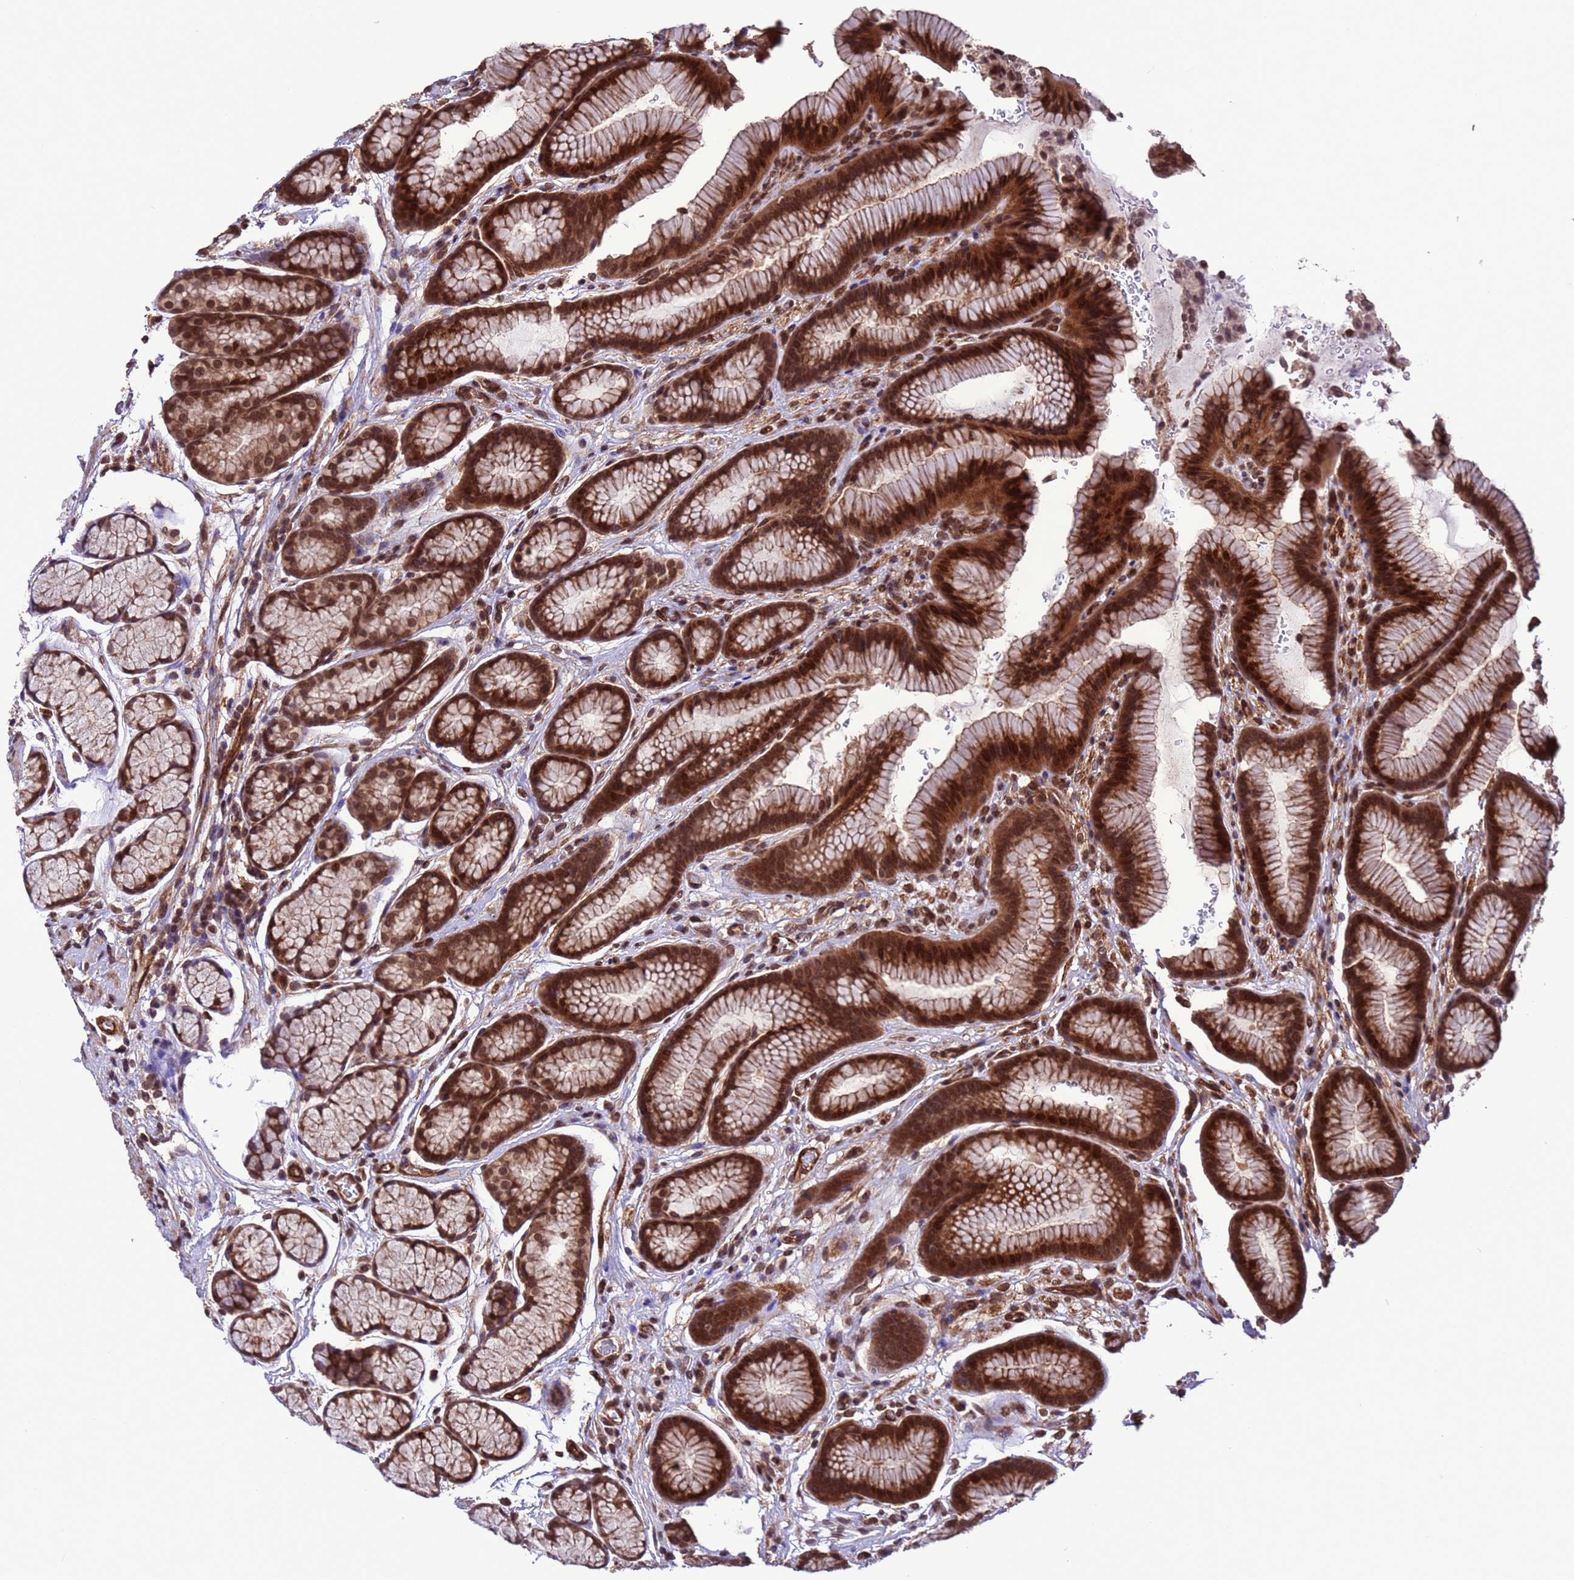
{"staining": {"intensity": "strong", "quantity": ">75%", "location": "cytoplasmic/membranous,nuclear"}, "tissue": "stomach", "cell_type": "Glandular cells", "image_type": "normal", "snomed": [{"axis": "morphology", "description": "Normal tissue, NOS"}, {"axis": "topography", "description": "Stomach"}], "caption": "IHC photomicrograph of benign stomach: human stomach stained using immunohistochemistry (IHC) shows high levels of strong protein expression localized specifically in the cytoplasmic/membranous,nuclear of glandular cells, appearing as a cytoplasmic/membranous,nuclear brown color.", "gene": "VSTM4", "patient": {"sex": "male", "age": 42}}